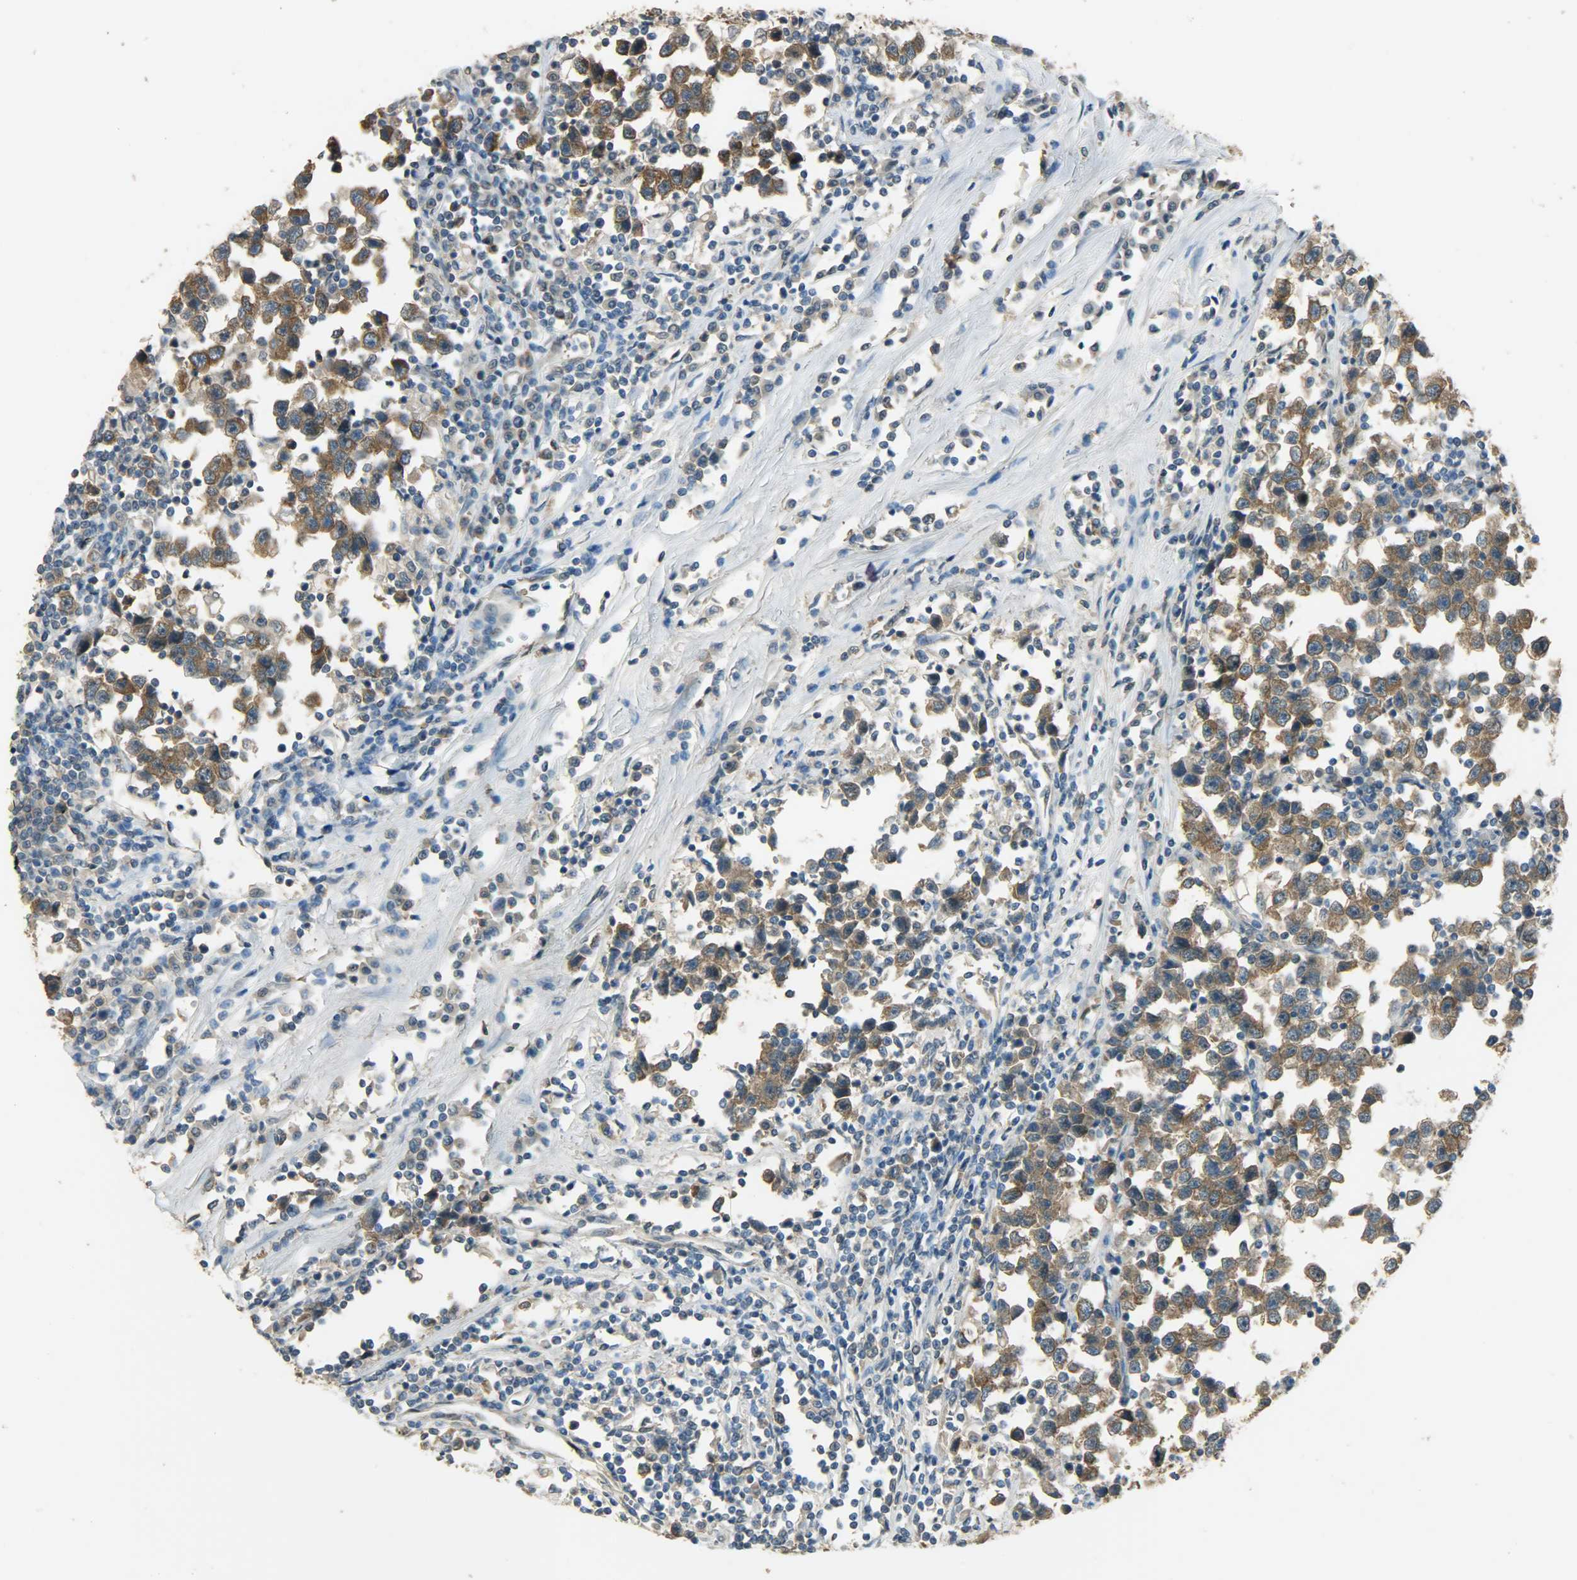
{"staining": {"intensity": "strong", "quantity": ">75%", "location": "cytoplasmic/membranous"}, "tissue": "testis cancer", "cell_type": "Tumor cells", "image_type": "cancer", "snomed": [{"axis": "morphology", "description": "Seminoma, NOS"}, {"axis": "topography", "description": "Testis"}], "caption": "Strong cytoplasmic/membranous expression for a protein is present in approximately >75% of tumor cells of testis cancer using immunohistochemistry.", "gene": "PRMT5", "patient": {"sex": "male", "age": 43}}